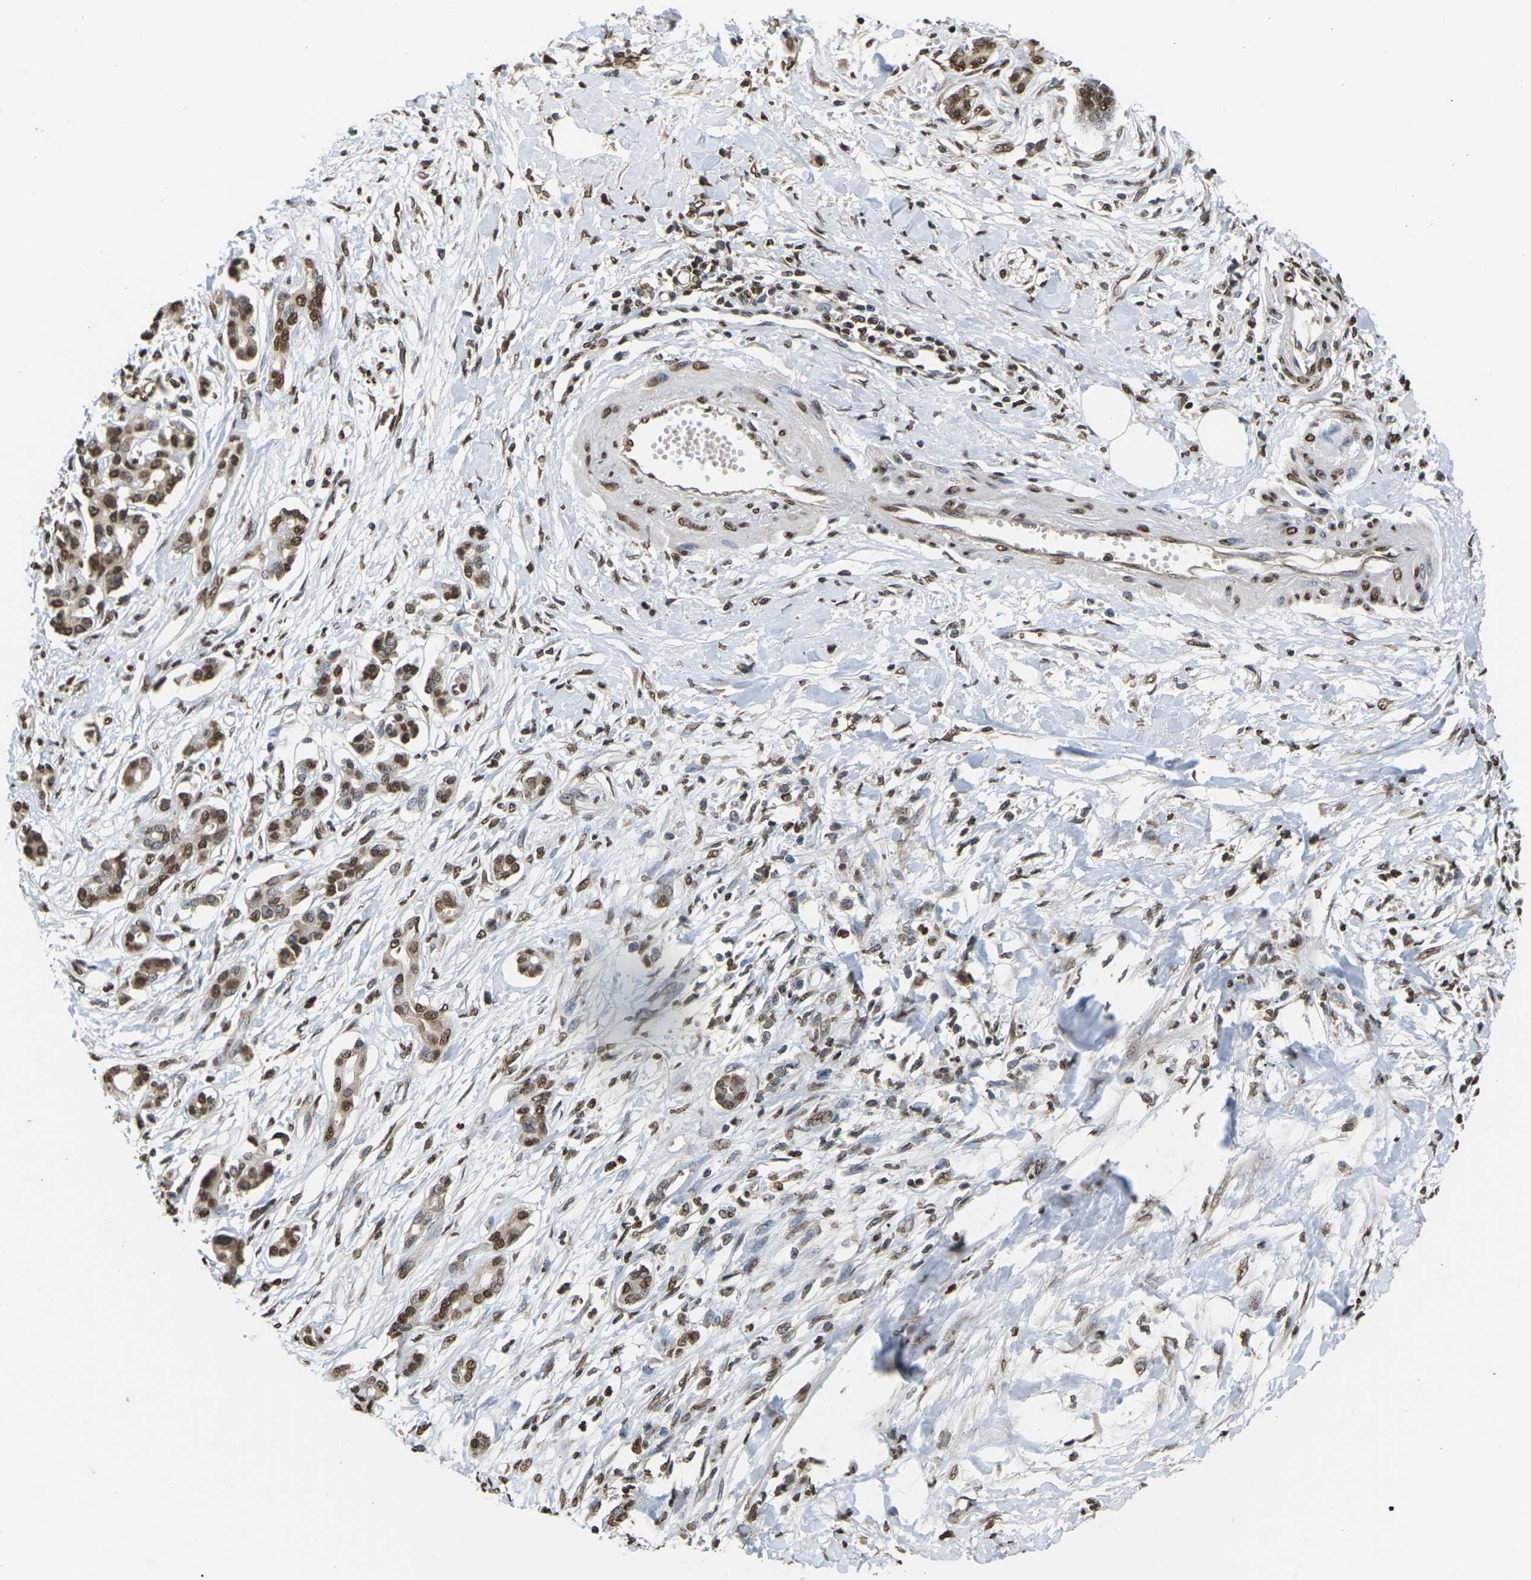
{"staining": {"intensity": "moderate", "quantity": ">75%", "location": "cytoplasmic/membranous,nuclear"}, "tissue": "pancreatic cancer", "cell_type": "Tumor cells", "image_type": "cancer", "snomed": [{"axis": "morphology", "description": "Adenocarcinoma, NOS"}, {"axis": "topography", "description": "Pancreas"}], "caption": "High-power microscopy captured an IHC image of pancreatic cancer, revealing moderate cytoplasmic/membranous and nuclear expression in approximately >75% of tumor cells.", "gene": "EMSY", "patient": {"sex": "male", "age": 56}}